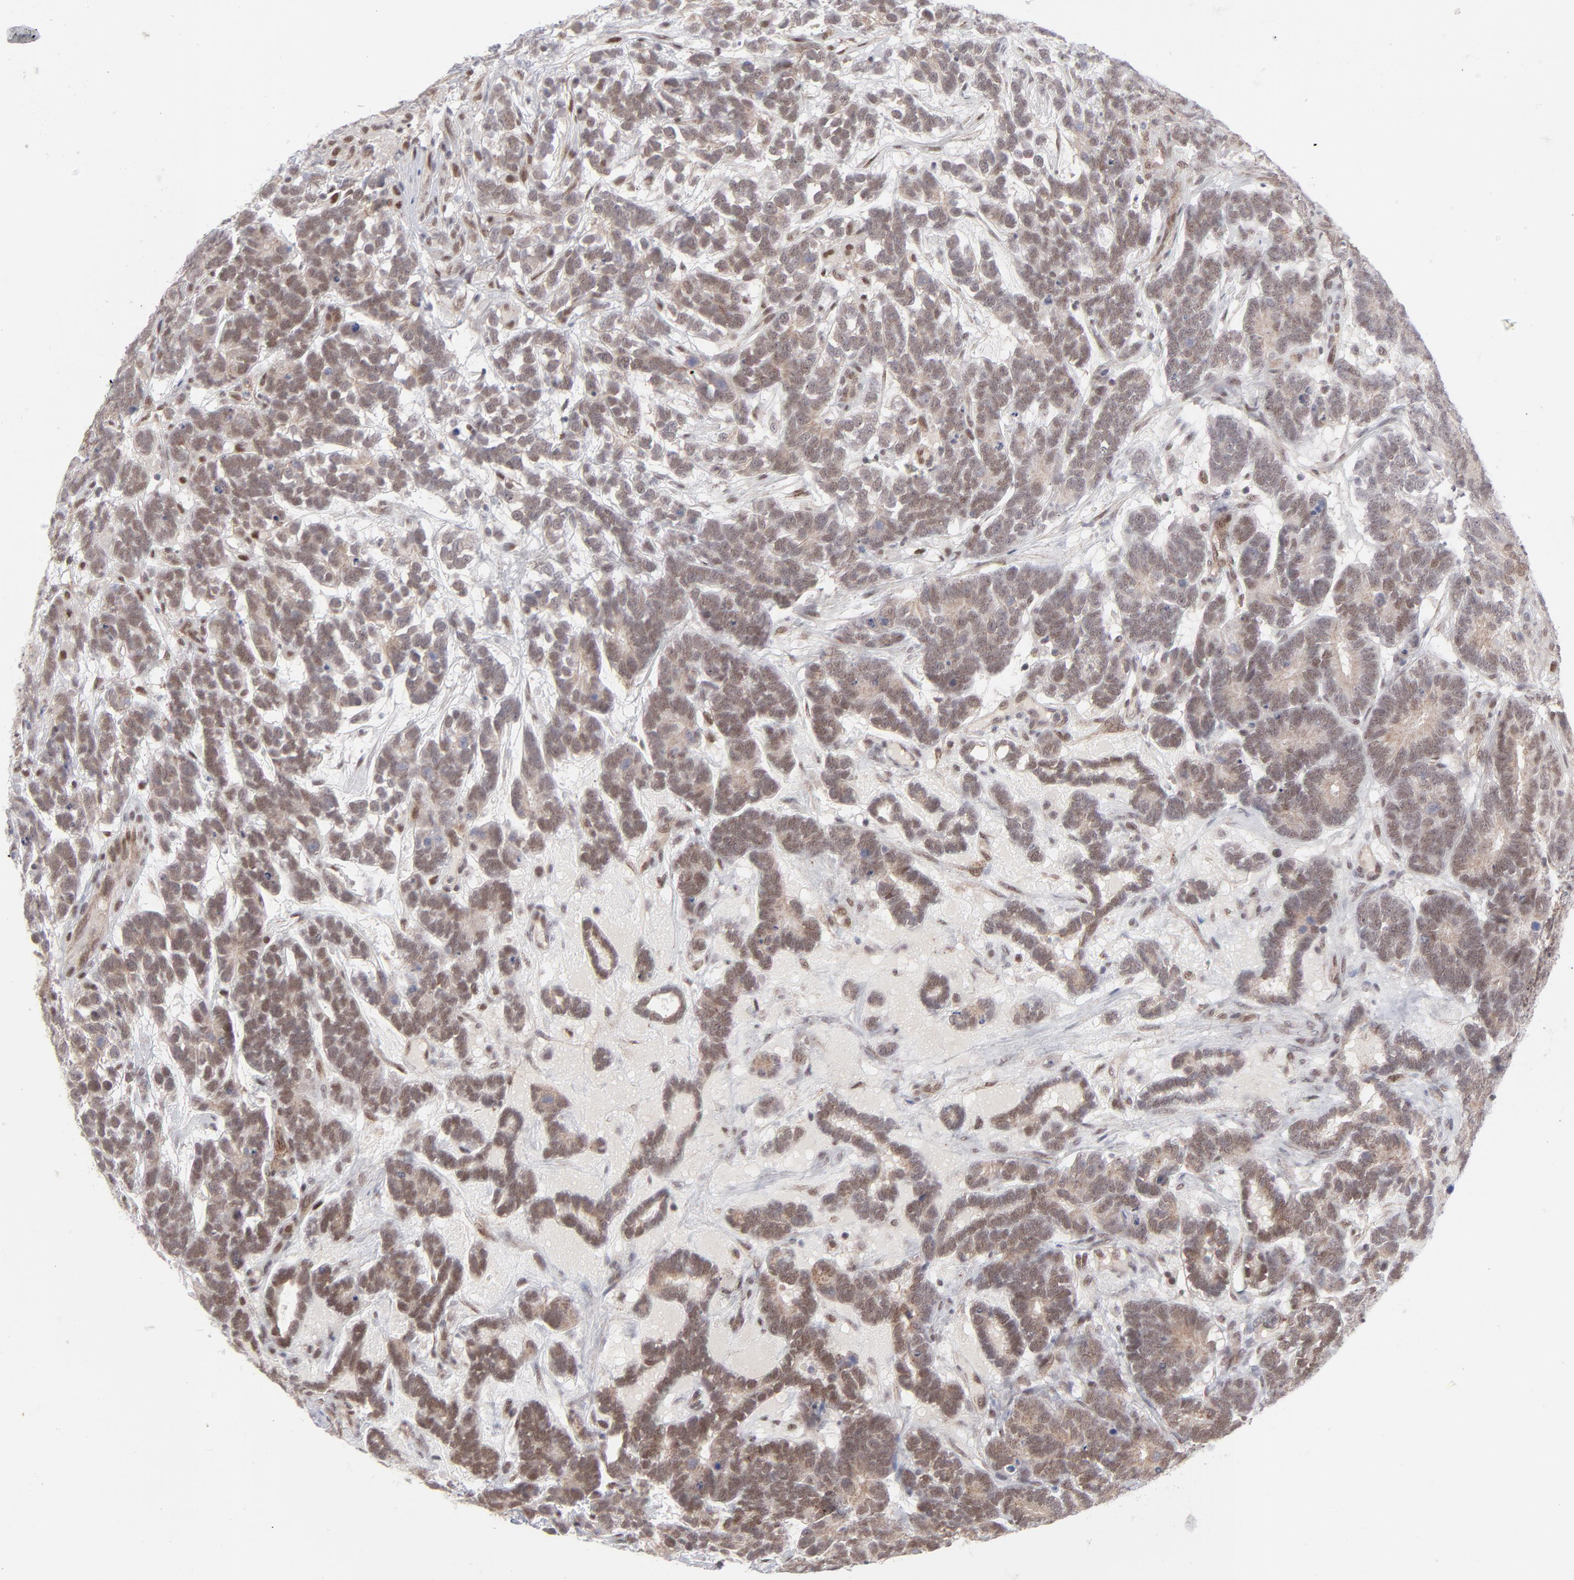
{"staining": {"intensity": "moderate", "quantity": ">75%", "location": "cytoplasmic/membranous,nuclear"}, "tissue": "testis cancer", "cell_type": "Tumor cells", "image_type": "cancer", "snomed": [{"axis": "morphology", "description": "Carcinoma, Embryonal, NOS"}, {"axis": "topography", "description": "Testis"}], "caption": "Immunohistochemistry micrograph of human testis embryonal carcinoma stained for a protein (brown), which reveals medium levels of moderate cytoplasmic/membranous and nuclear positivity in about >75% of tumor cells.", "gene": "NBN", "patient": {"sex": "male", "age": 26}}